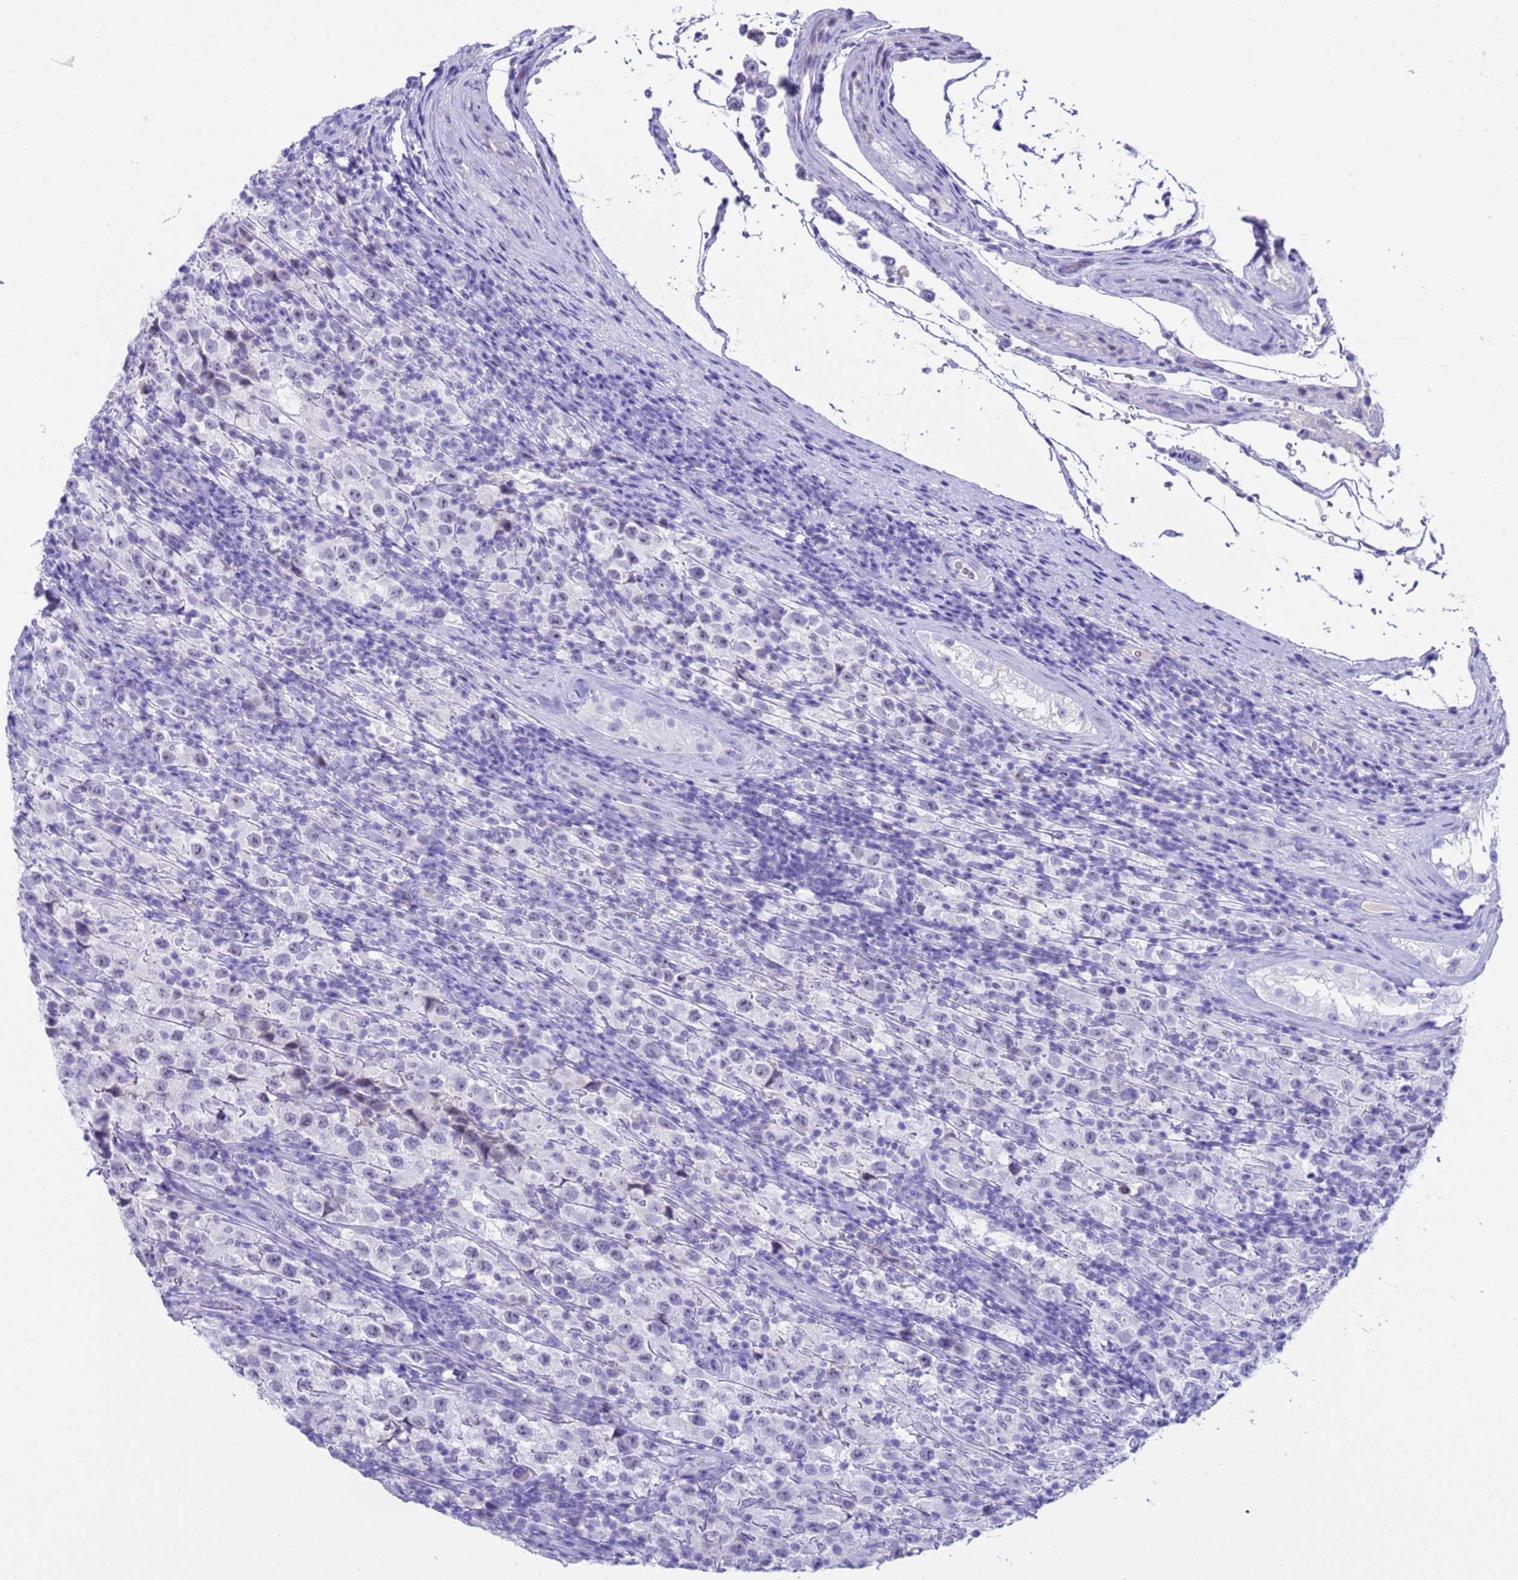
{"staining": {"intensity": "negative", "quantity": "none", "location": "none"}, "tissue": "testis cancer", "cell_type": "Tumor cells", "image_type": "cancer", "snomed": [{"axis": "morphology", "description": "Seminoma, NOS"}, {"axis": "morphology", "description": "Carcinoma, Embryonal, NOS"}, {"axis": "topography", "description": "Testis"}], "caption": "An immunohistochemistry (IHC) histopathology image of testis cancer is shown. There is no staining in tumor cells of testis cancer.", "gene": "CKM", "patient": {"sex": "male", "age": 41}}